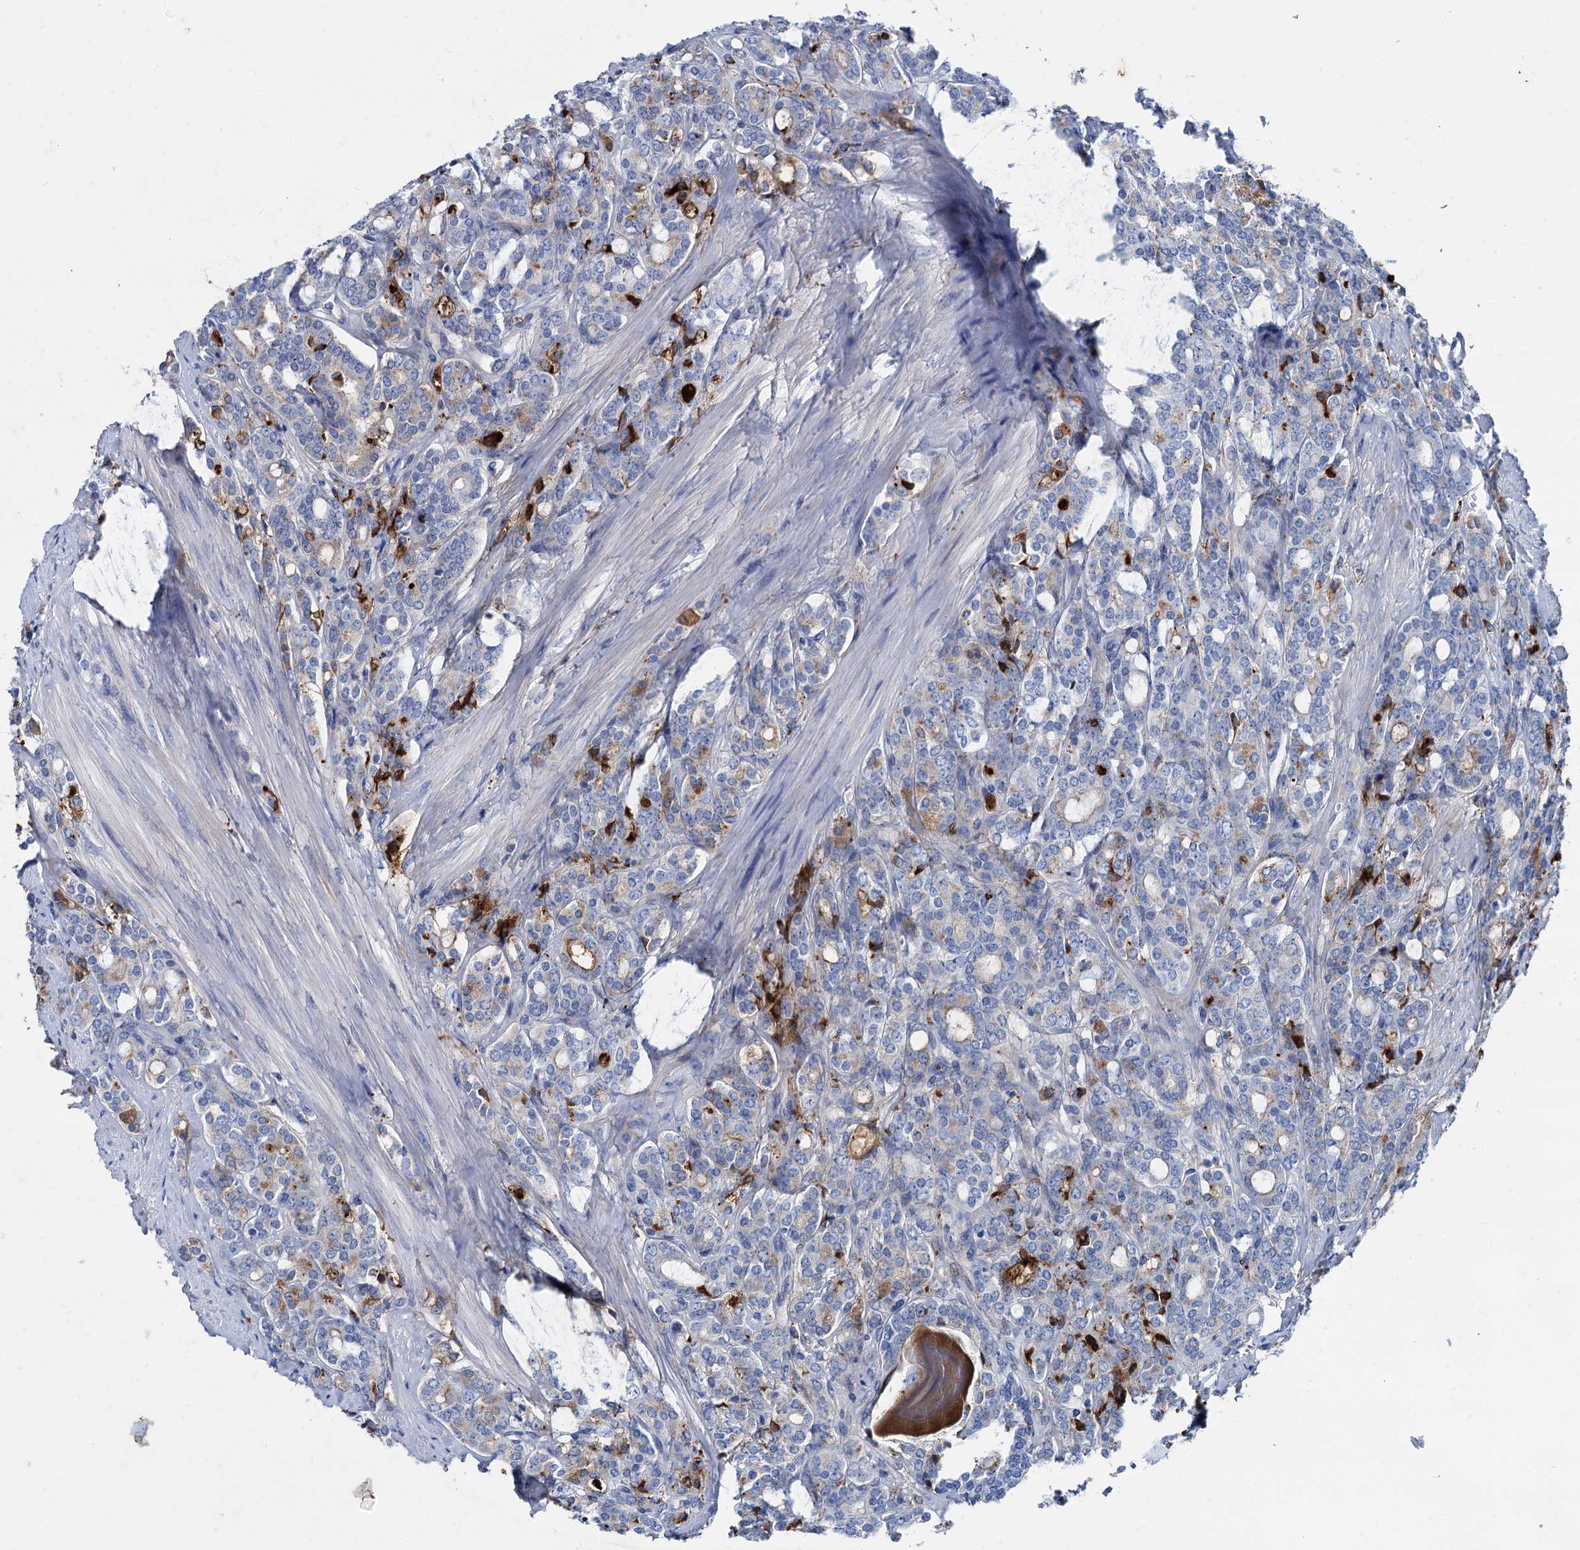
{"staining": {"intensity": "strong", "quantity": "<25%", "location": "cytoplasmic/membranous"}, "tissue": "prostate cancer", "cell_type": "Tumor cells", "image_type": "cancer", "snomed": [{"axis": "morphology", "description": "Adenocarcinoma, High grade"}, {"axis": "topography", "description": "Prostate"}], "caption": "Adenocarcinoma (high-grade) (prostate) stained with immunohistochemistry shows strong cytoplasmic/membranous positivity in approximately <25% of tumor cells.", "gene": "APOD", "patient": {"sex": "male", "age": 62}}